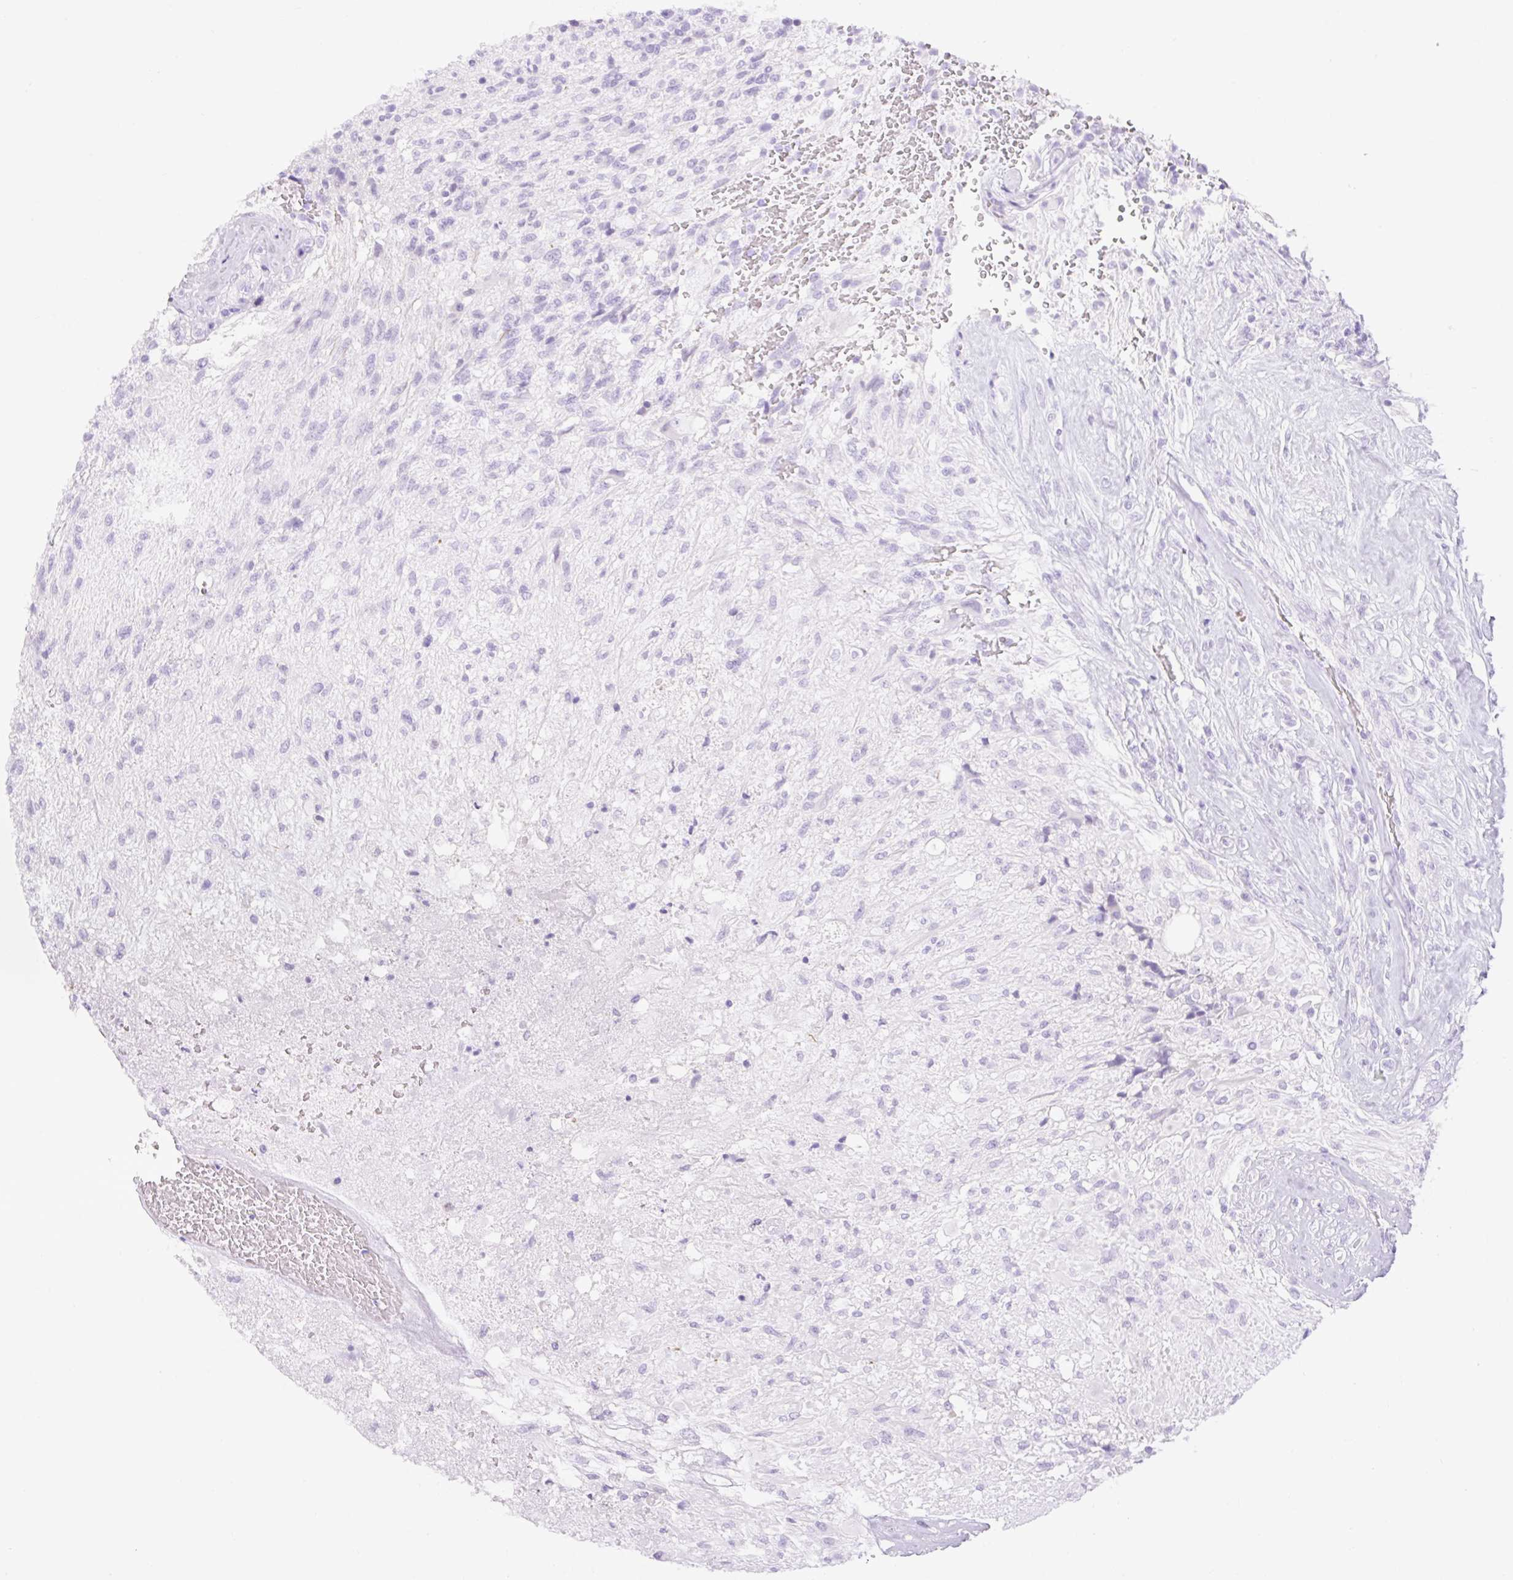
{"staining": {"intensity": "negative", "quantity": "none", "location": "none"}, "tissue": "glioma", "cell_type": "Tumor cells", "image_type": "cancer", "snomed": [{"axis": "morphology", "description": "Glioma, malignant, High grade"}, {"axis": "topography", "description": "Brain"}], "caption": "Immunohistochemical staining of high-grade glioma (malignant) displays no significant positivity in tumor cells.", "gene": "SLC25A40", "patient": {"sex": "male", "age": 56}}